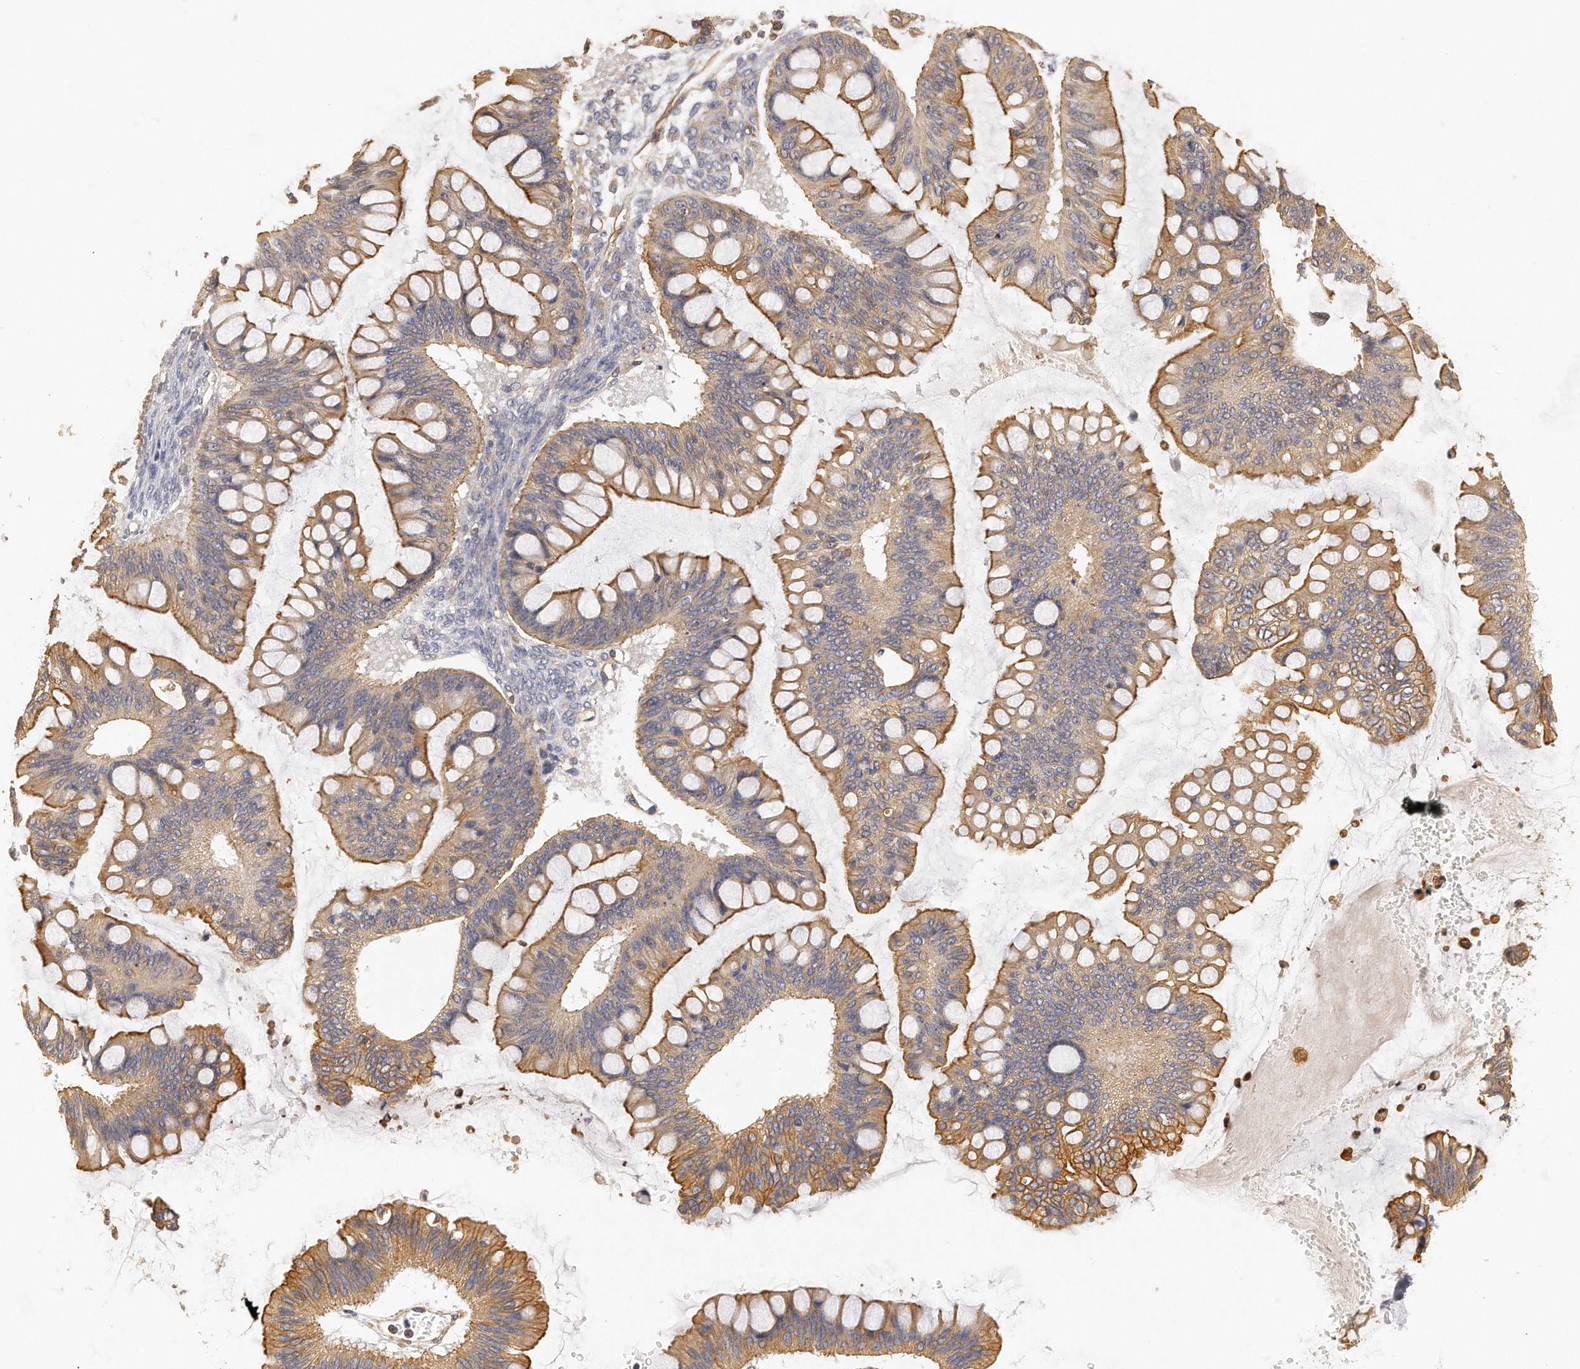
{"staining": {"intensity": "moderate", "quantity": ">75%", "location": "cytoplasmic/membranous"}, "tissue": "ovarian cancer", "cell_type": "Tumor cells", "image_type": "cancer", "snomed": [{"axis": "morphology", "description": "Cystadenocarcinoma, mucinous, NOS"}, {"axis": "topography", "description": "Ovary"}], "caption": "The histopathology image shows a brown stain indicating the presence of a protein in the cytoplasmic/membranous of tumor cells in ovarian cancer. (DAB IHC with brightfield microscopy, high magnification).", "gene": "CHST7", "patient": {"sex": "female", "age": 73}}